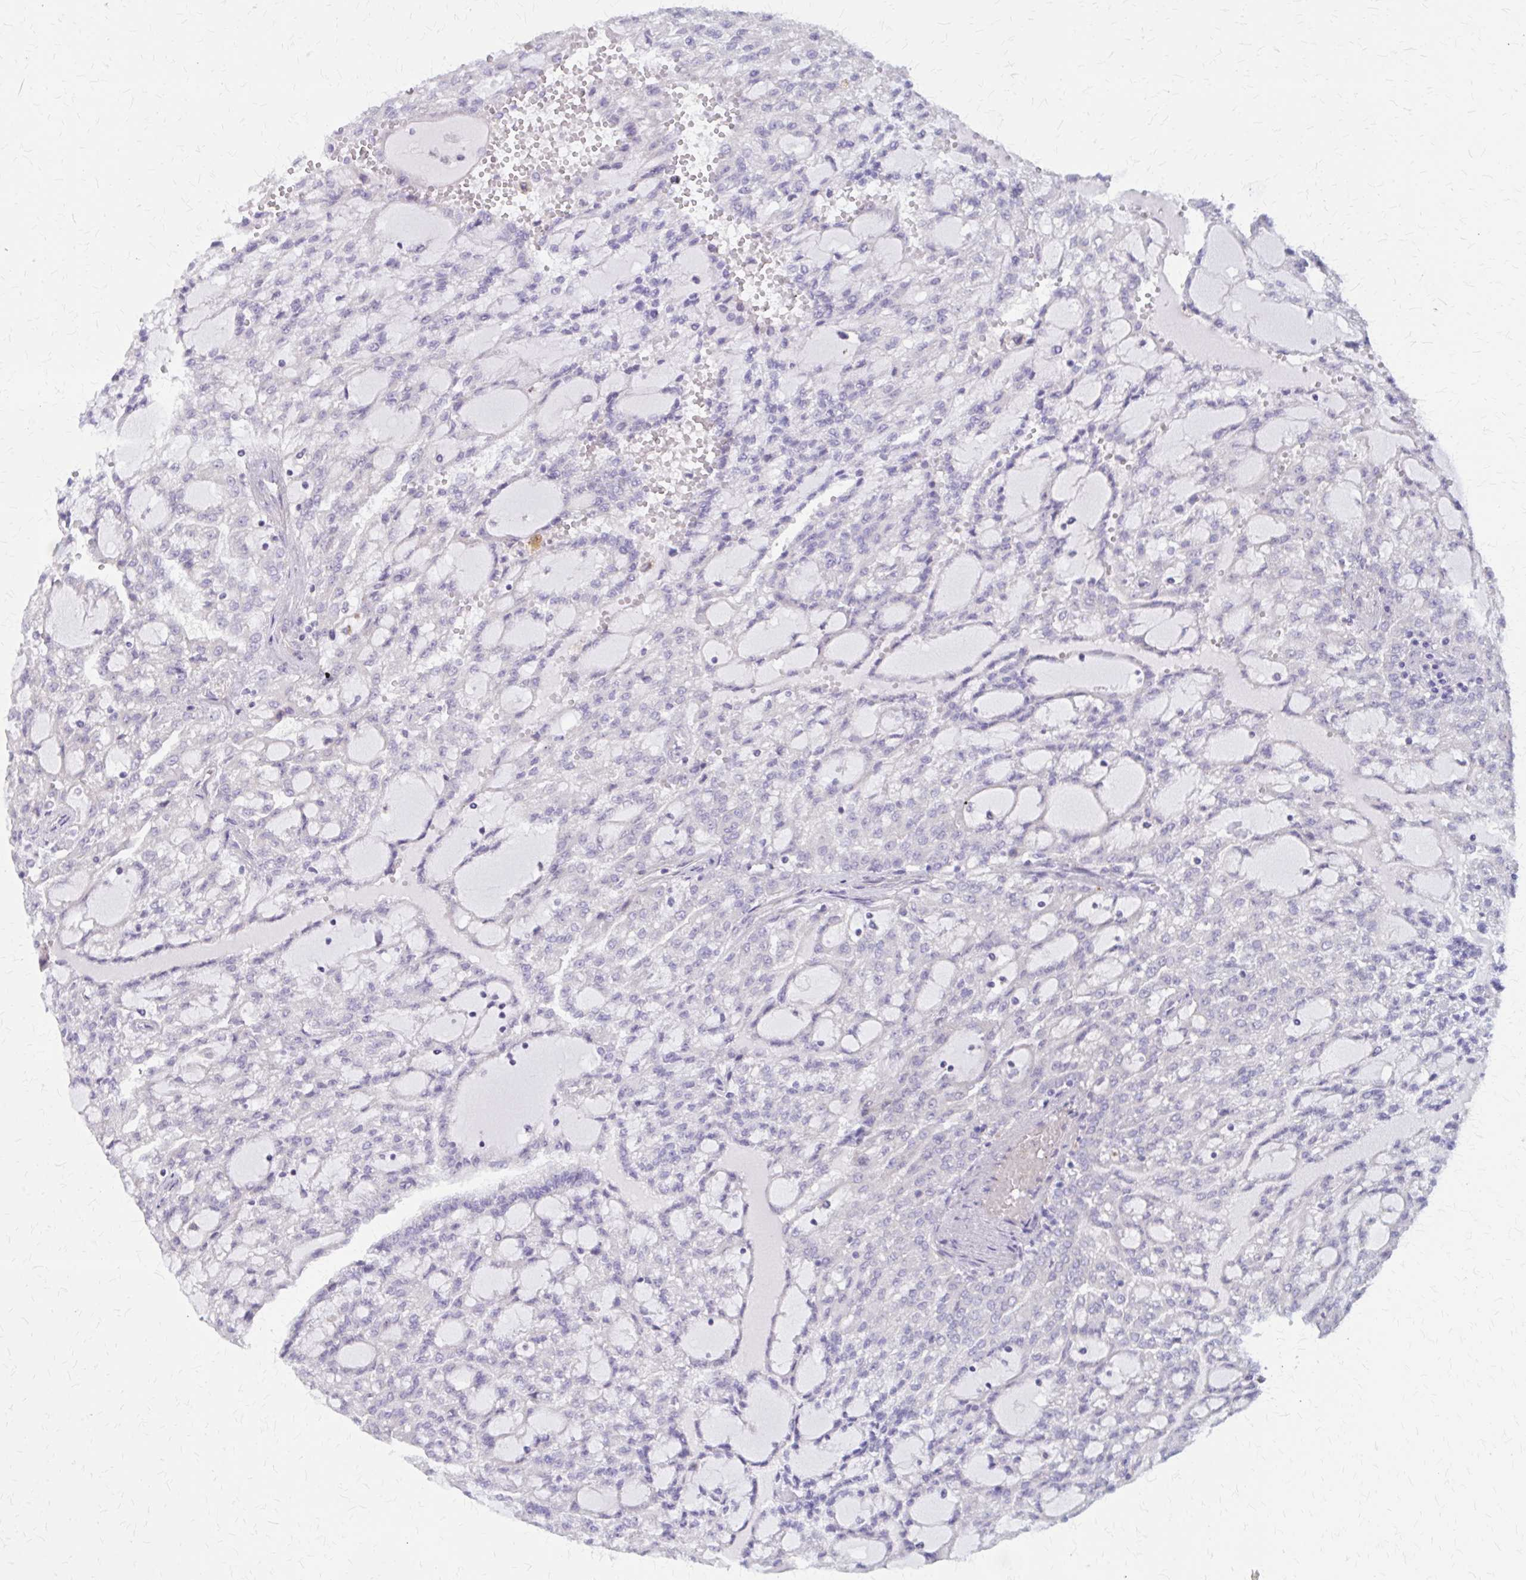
{"staining": {"intensity": "negative", "quantity": "none", "location": "none"}, "tissue": "renal cancer", "cell_type": "Tumor cells", "image_type": "cancer", "snomed": [{"axis": "morphology", "description": "Adenocarcinoma, NOS"}, {"axis": "topography", "description": "Kidney"}], "caption": "An immunohistochemistry (IHC) micrograph of renal cancer (adenocarcinoma) is shown. There is no staining in tumor cells of renal cancer (adenocarcinoma).", "gene": "GLYATL2", "patient": {"sex": "male", "age": 63}}